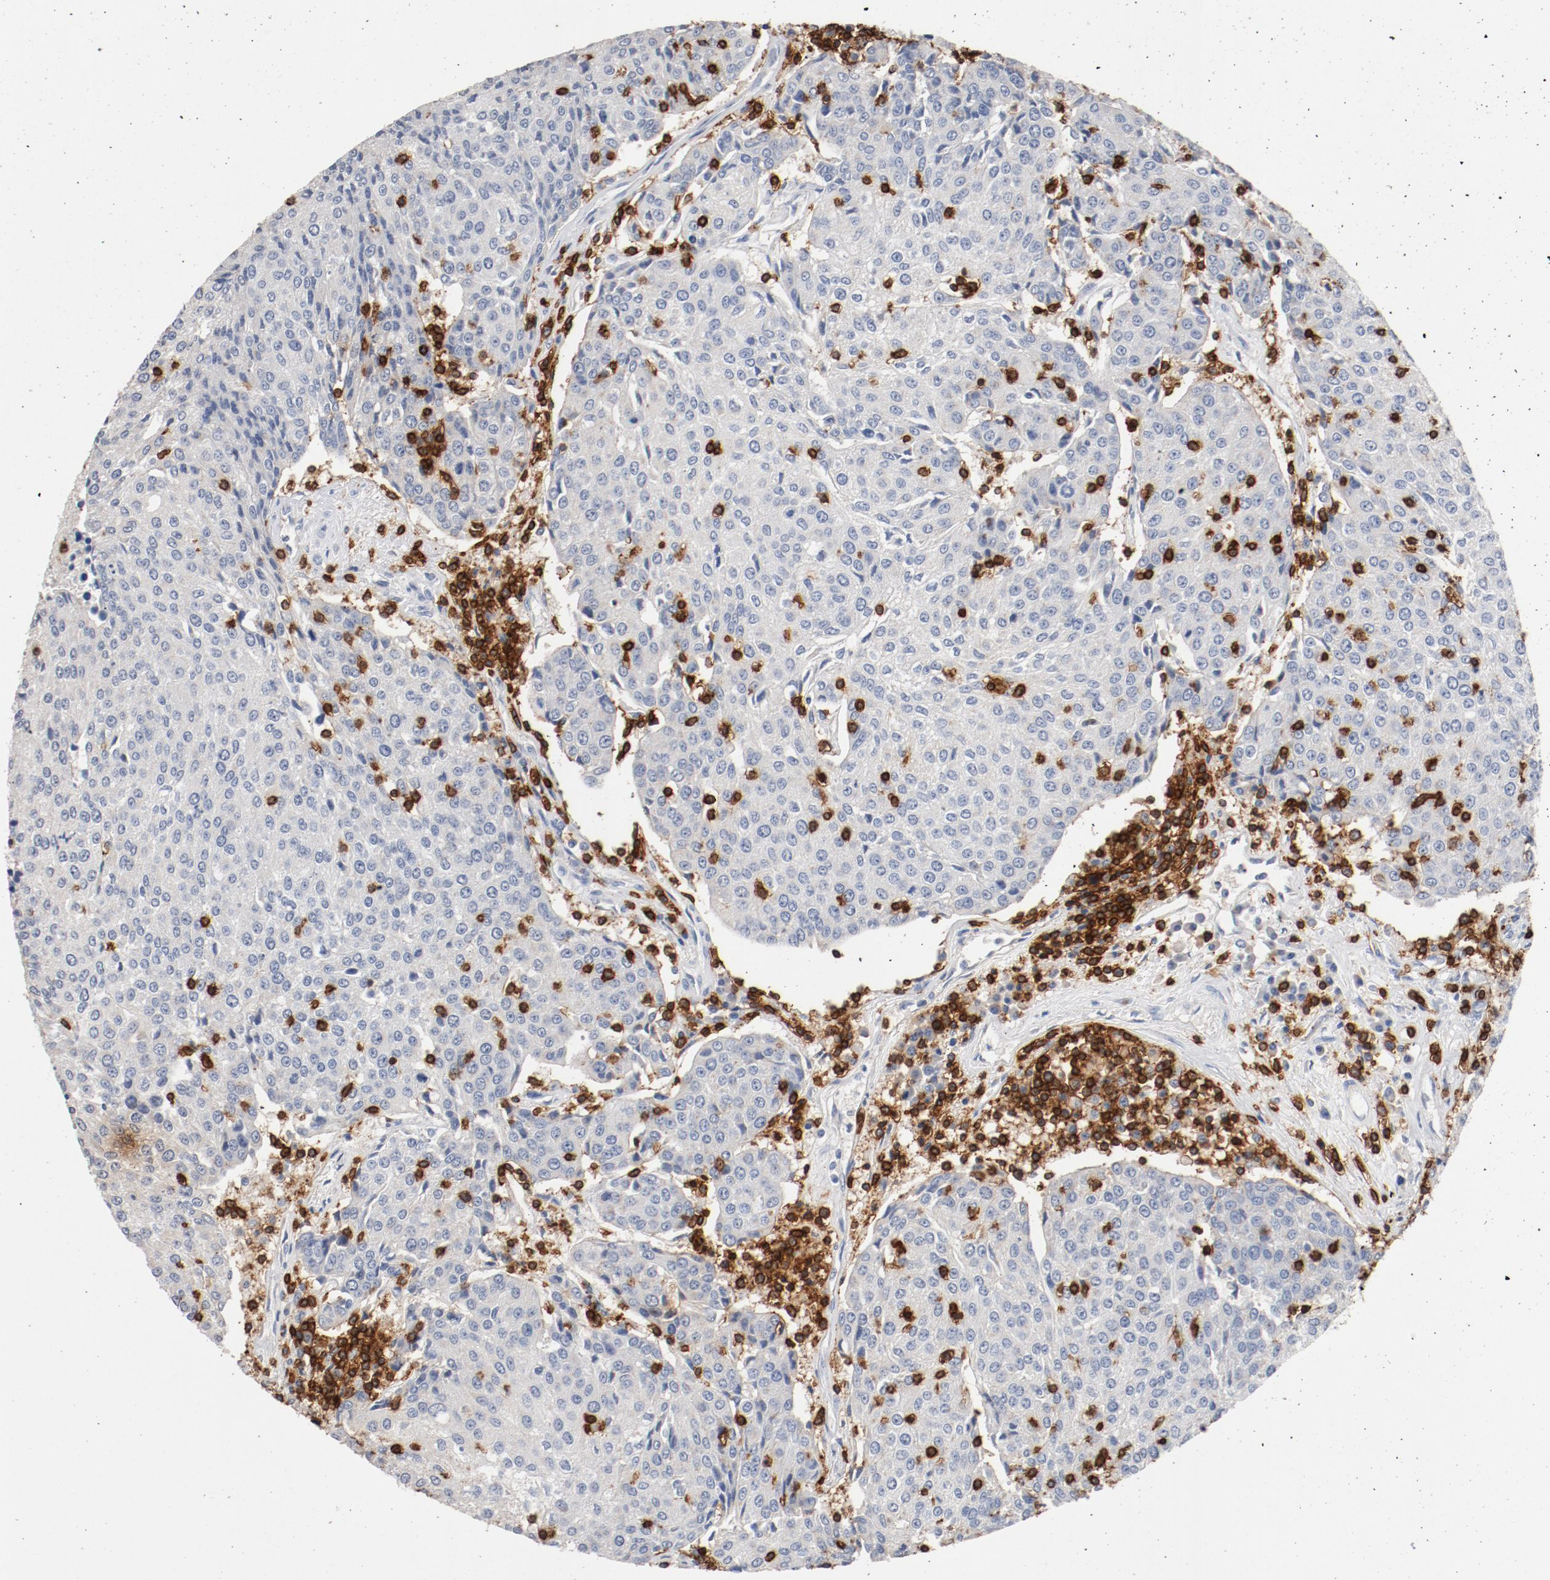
{"staining": {"intensity": "negative", "quantity": "none", "location": "none"}, "tissue": "urothelial cancer", "cell_type": "Tumor cells", "image_type": "cancer", "snomed": [{"axis": "morphology", "description": "Urothelial carcinoma, High grade"}, {"axis": "topography", "description": "Urinary bladder"}], "caption": "Immunohistochemistry (IHC) of urothelial carcinoma (high-grade) demonstrates no staining in tumor cells. (DAB immunohistochemistry with hematoxylin counter stain).", "gene": "CD247", "patient": {"sex": "female", "age": 85}}